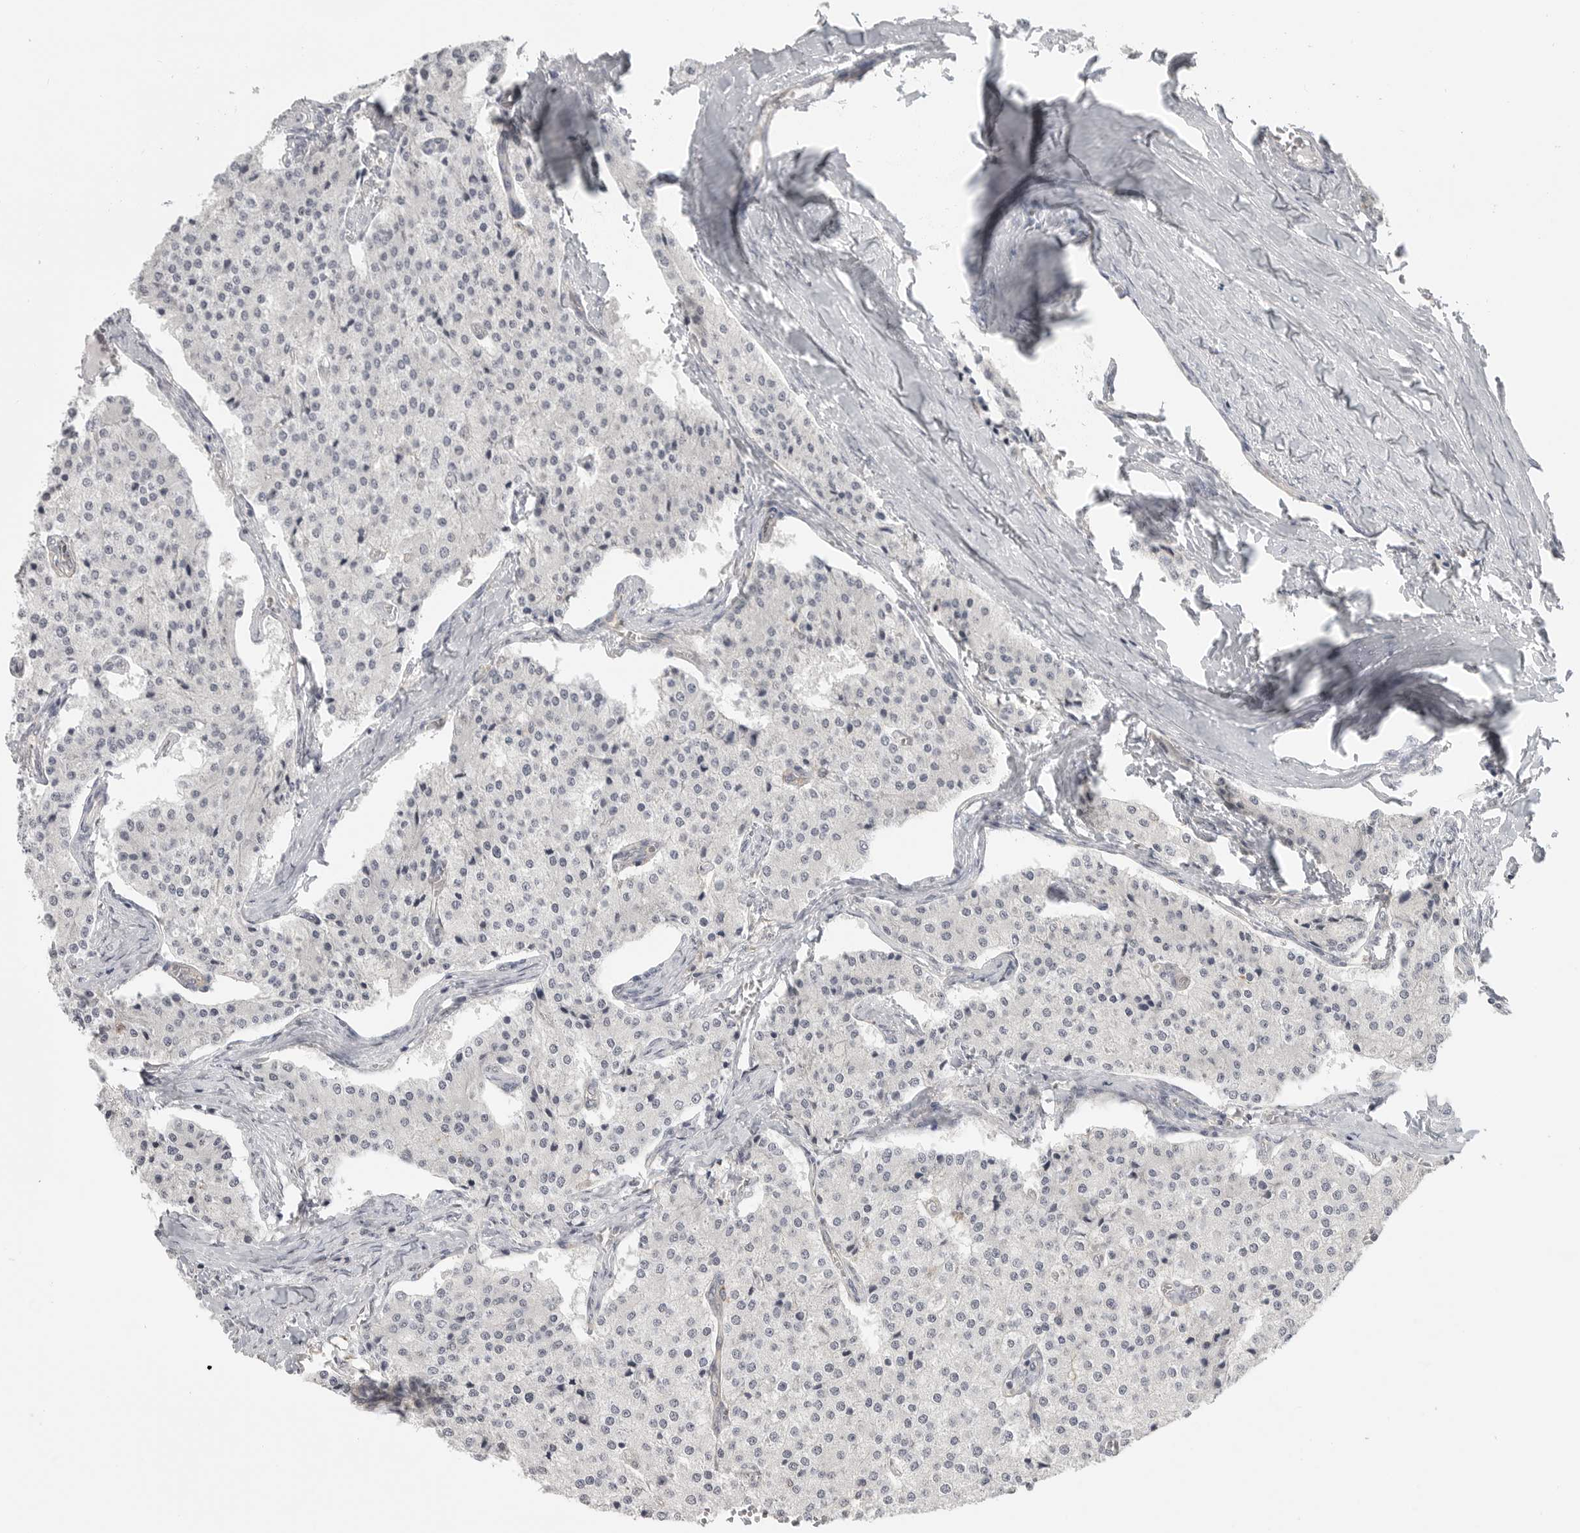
{"staining": {"intensity": "negative", "quantity": "none", "location": "none"}, "tissue": "carcinoid", "cell_type": "Tumor cells", "image_type": "cancer", "snomed": [{"axis": "morphology", "description": "Carcinoid, malignant, NOS"}, {"axis": "topography", "description": "Colon"}], "caption": "This is a histopathology image of immunohistochemistry staining of malignant carcinoid, which shows no staining in tumor cells. (DAB (3,3'-diaminobenzidine) immunohistochemistry with hematoxylin counter stain).", "gene": "IFNGR1", "patient": {"sex": "female", "age": 52}}